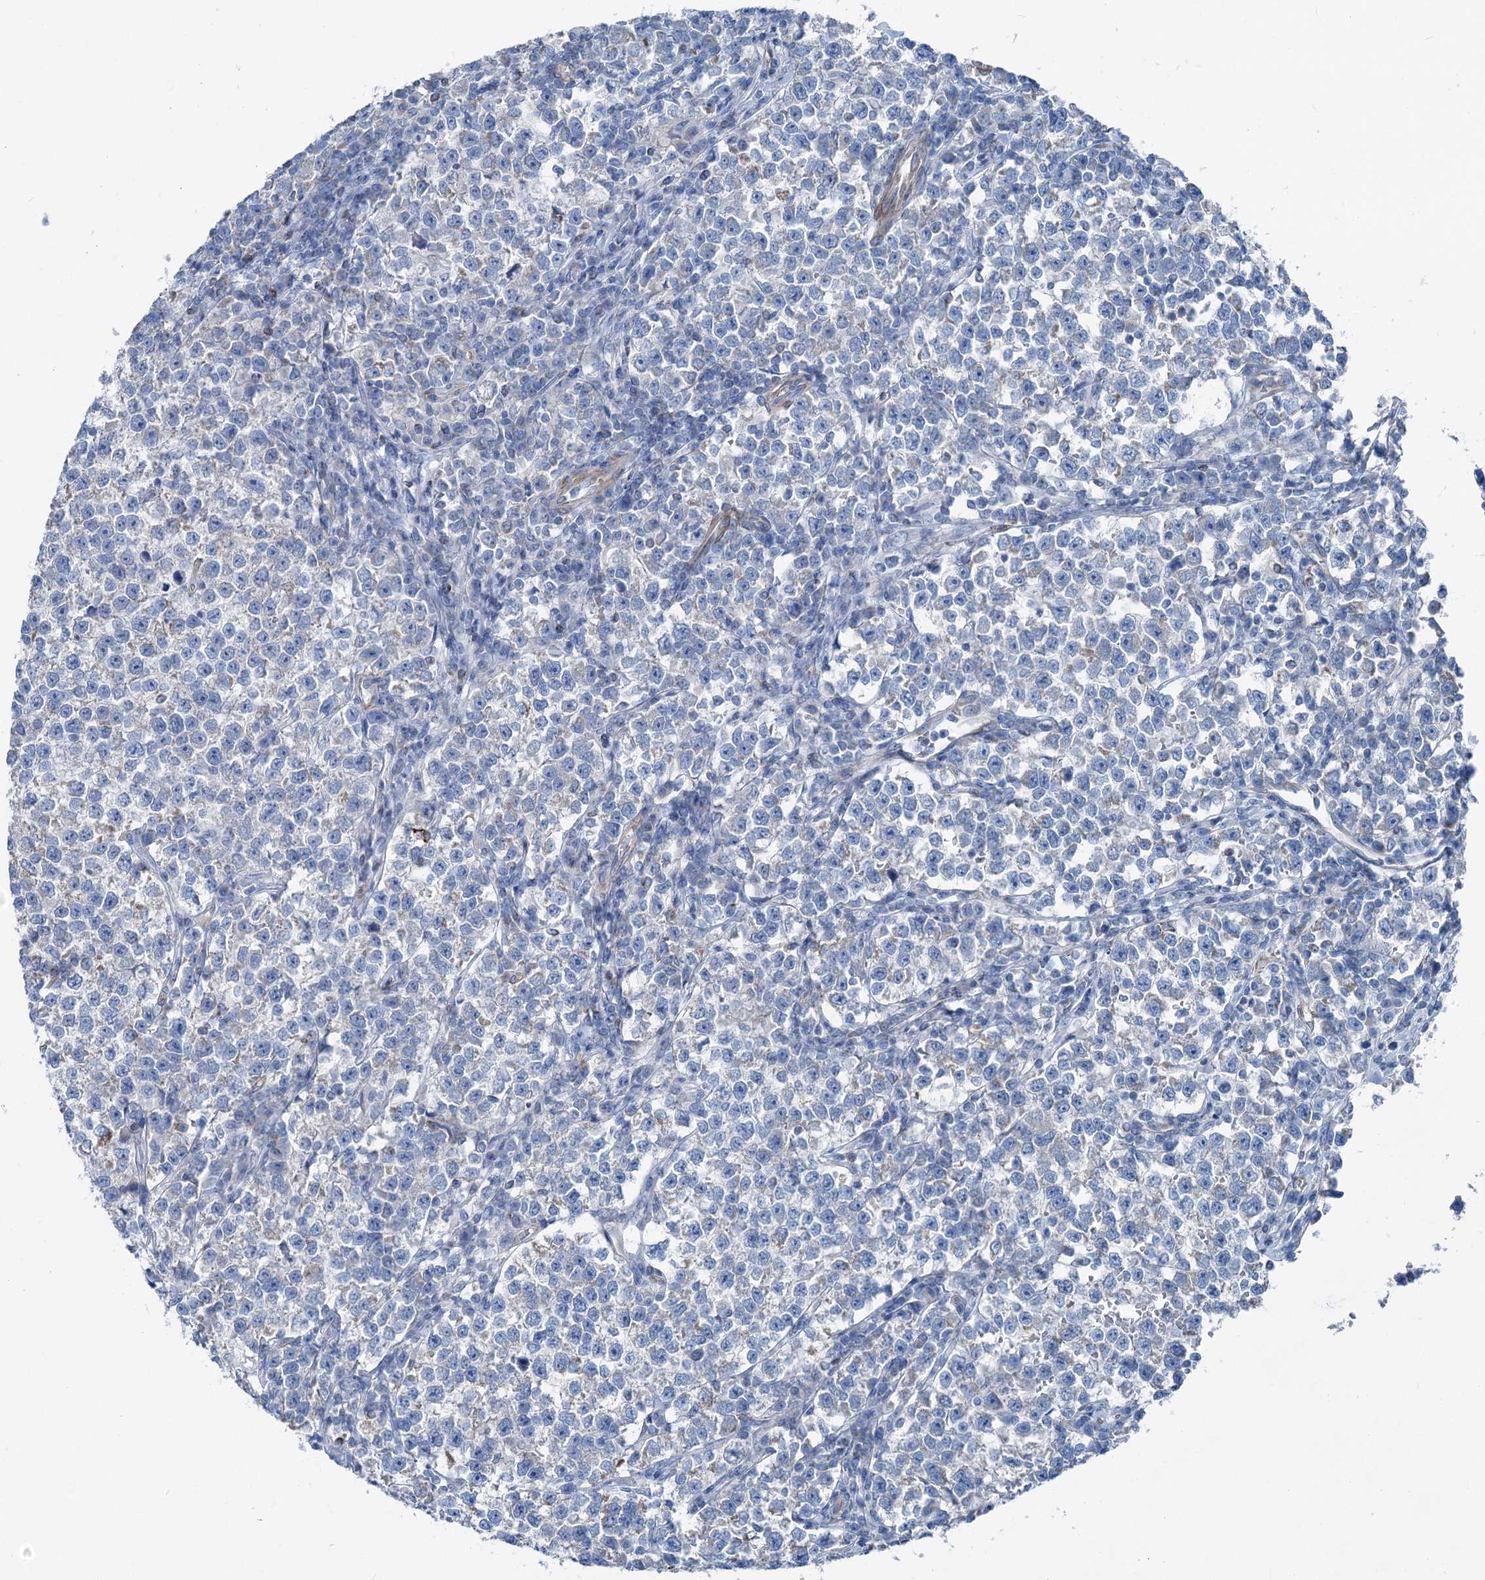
{"staining": {"intensity": "negative", "quantity": "none", "location": "none"}, "tissue": "testis cancer", "cell_type": "Tumor cells", "image_type": "cancer", "snomed": [{"axis": "morphology", "description": "Normal tissue, NOS"}, {"axis": "morphology", "description": "Seminoma, NOS"}, {"axis": "topography", "description": "Testis"}], "caption": "Image shows no protein positivity in tumor cells of testis cancer (seminoma) tissue.", "gene": "CALCOCO1", "patient": {"sex": "male", "age": 43}}